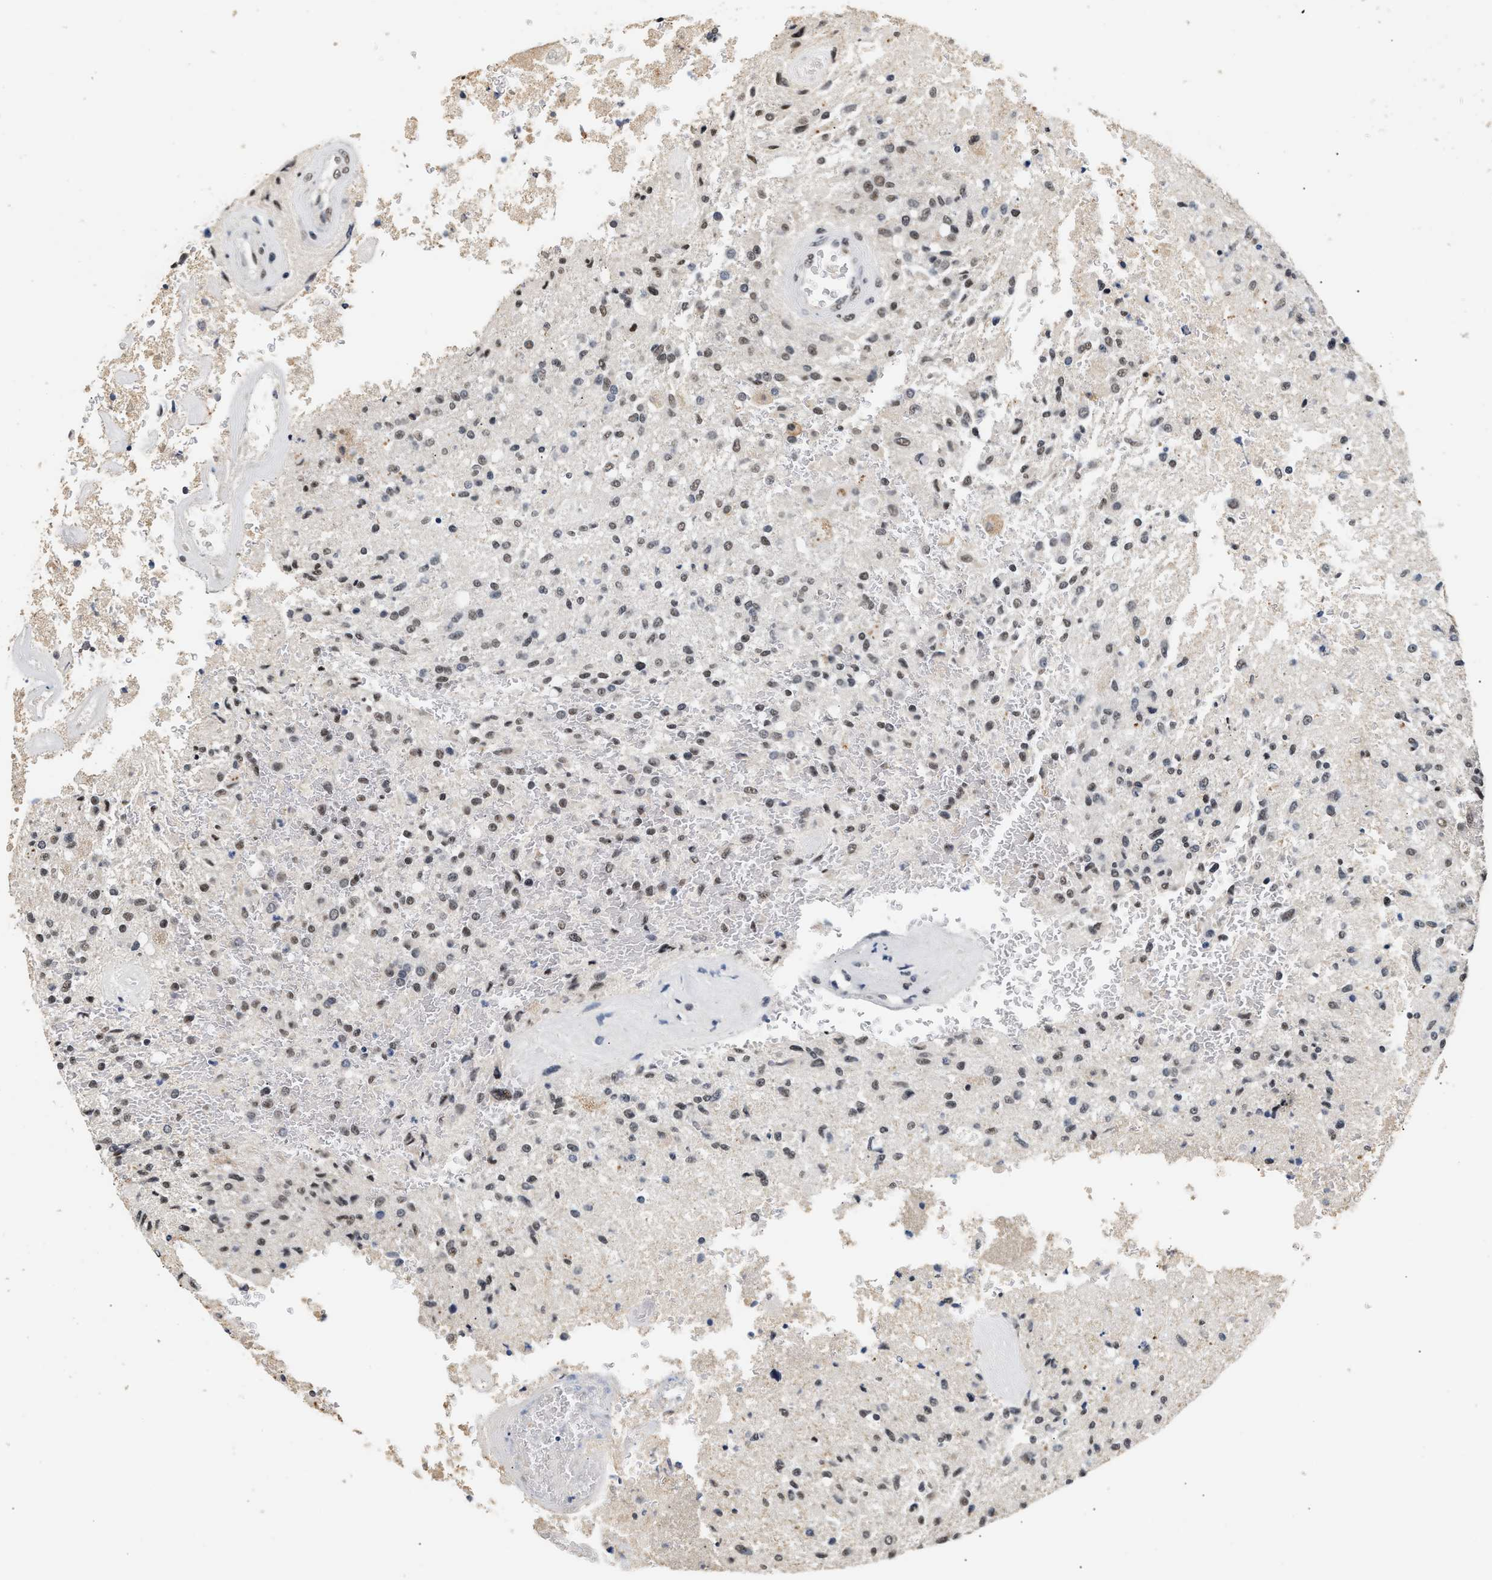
{"staining": {"intensity": "weak", "quantity": "25%-75%", "location": "nuclear"}, "tissue": "glioma", "cell_type": "Tumor cells", "image_type": "cancer", "snomed": [{"axis": "morphology", "description": "Normal tissue, NOS"}, {"axis": "morphology", "description": "Glioma, malignant, High grade"}, {"axis": "topography", "description": "Cerebral cortex"}], "caption": "Protein analysis of malignant high-grade glioma tissue shows weak nuclear expression in approximately 25%-75% of tumor cells.", "gene": "THOC1", "patient": {"sex": "male", "age": 77}}